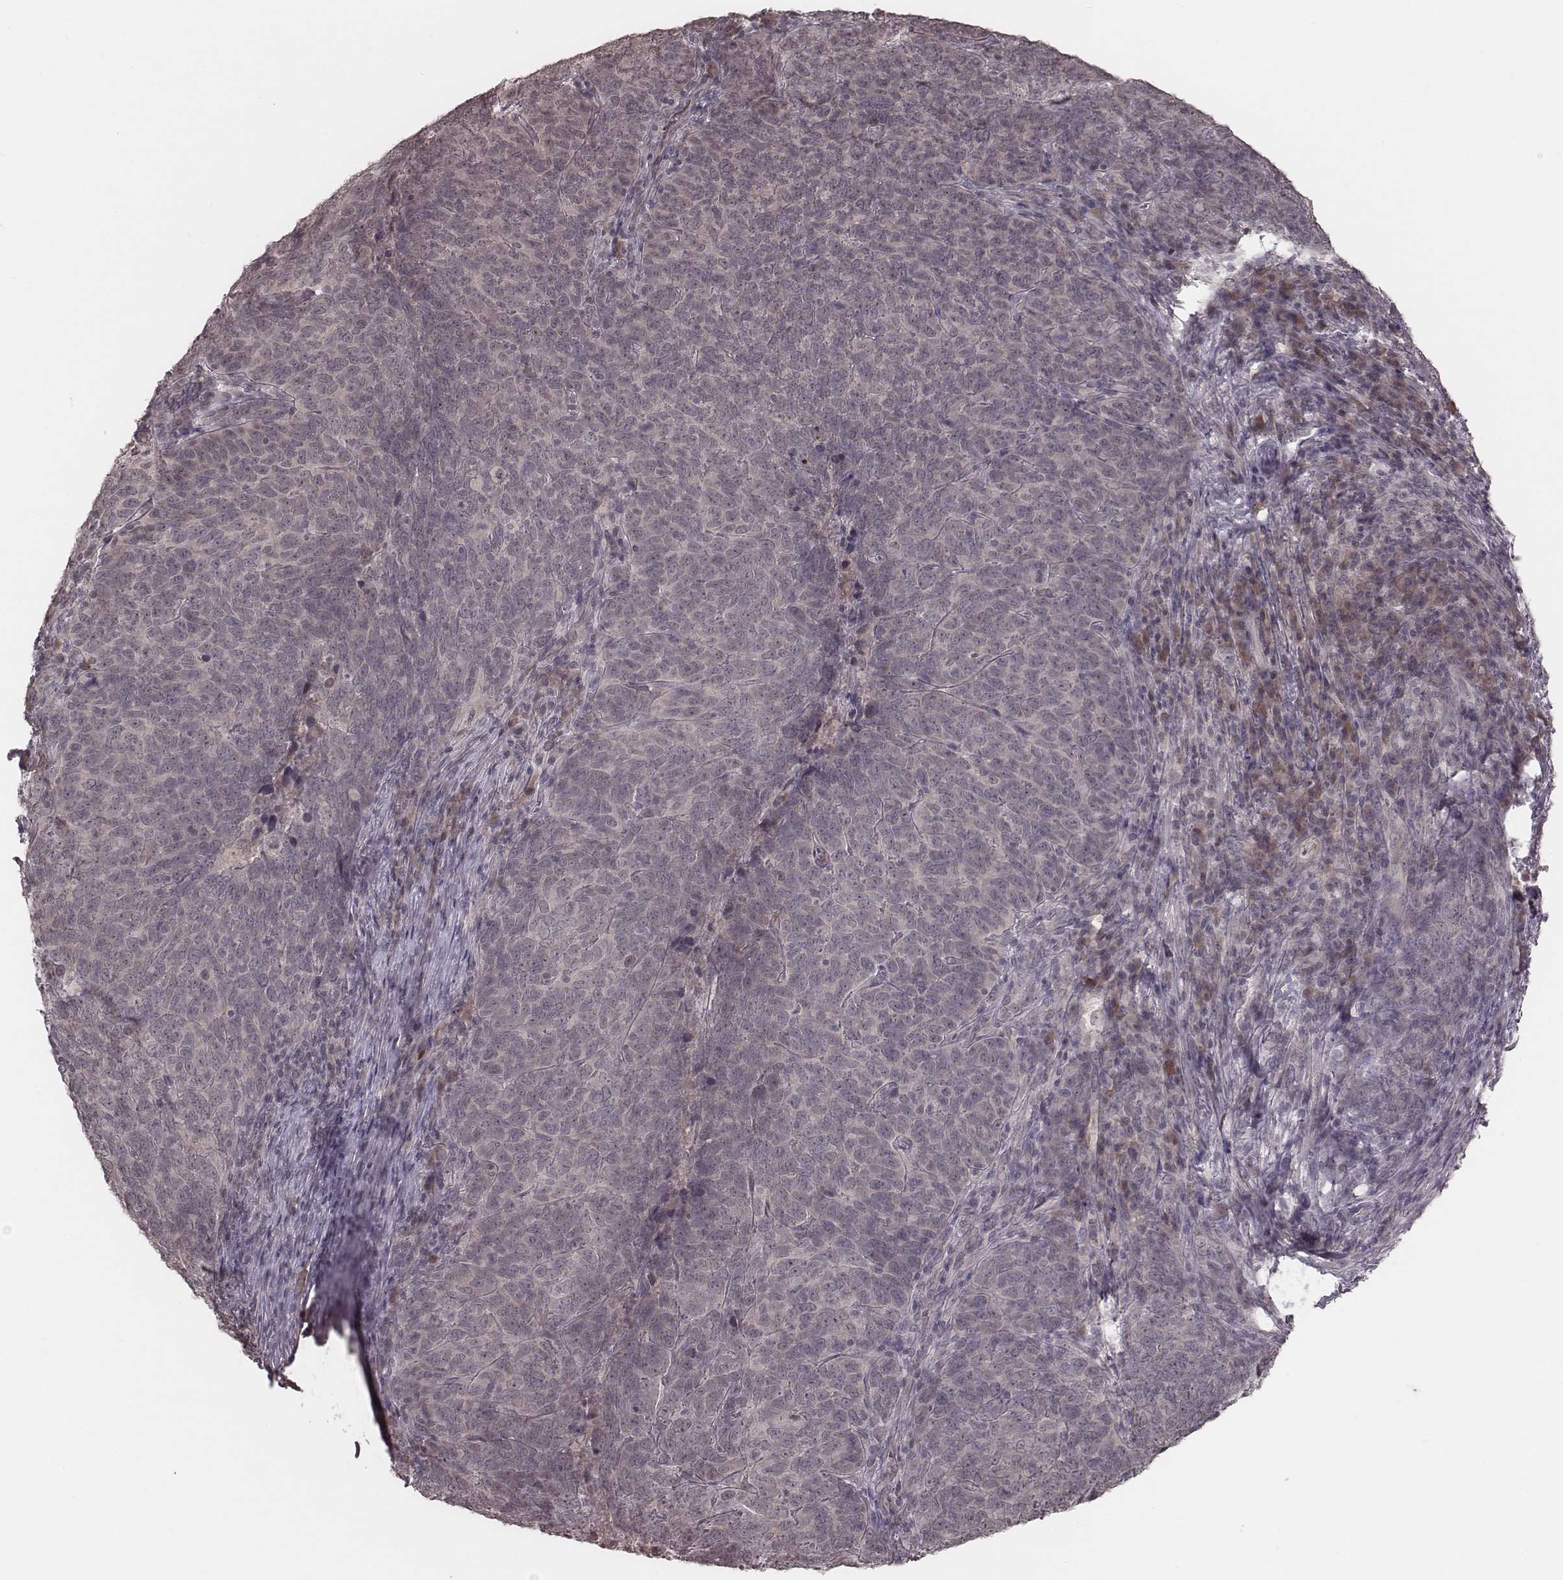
{"staining": {"intensity": "negative", "quantity": "none", "location": "none"}, "tissue": "skin cancer", "cell_type": "Tumor cells", "image_type": "cancer", "snomed": [{"axis": "morphology", "description": "Squamous cell carcinoma, NOS"}, {"axis": "topography", "description": "Skin"}, {"axis": "topography", "description": "Anal"}], "caption": "This is a image of immunohistochemistry staining of squamous cell carcinoma (skin), which shows no positivity in tumor cells.", "gene": "IL5", "patient": {"sex": "female", "age": 51}}